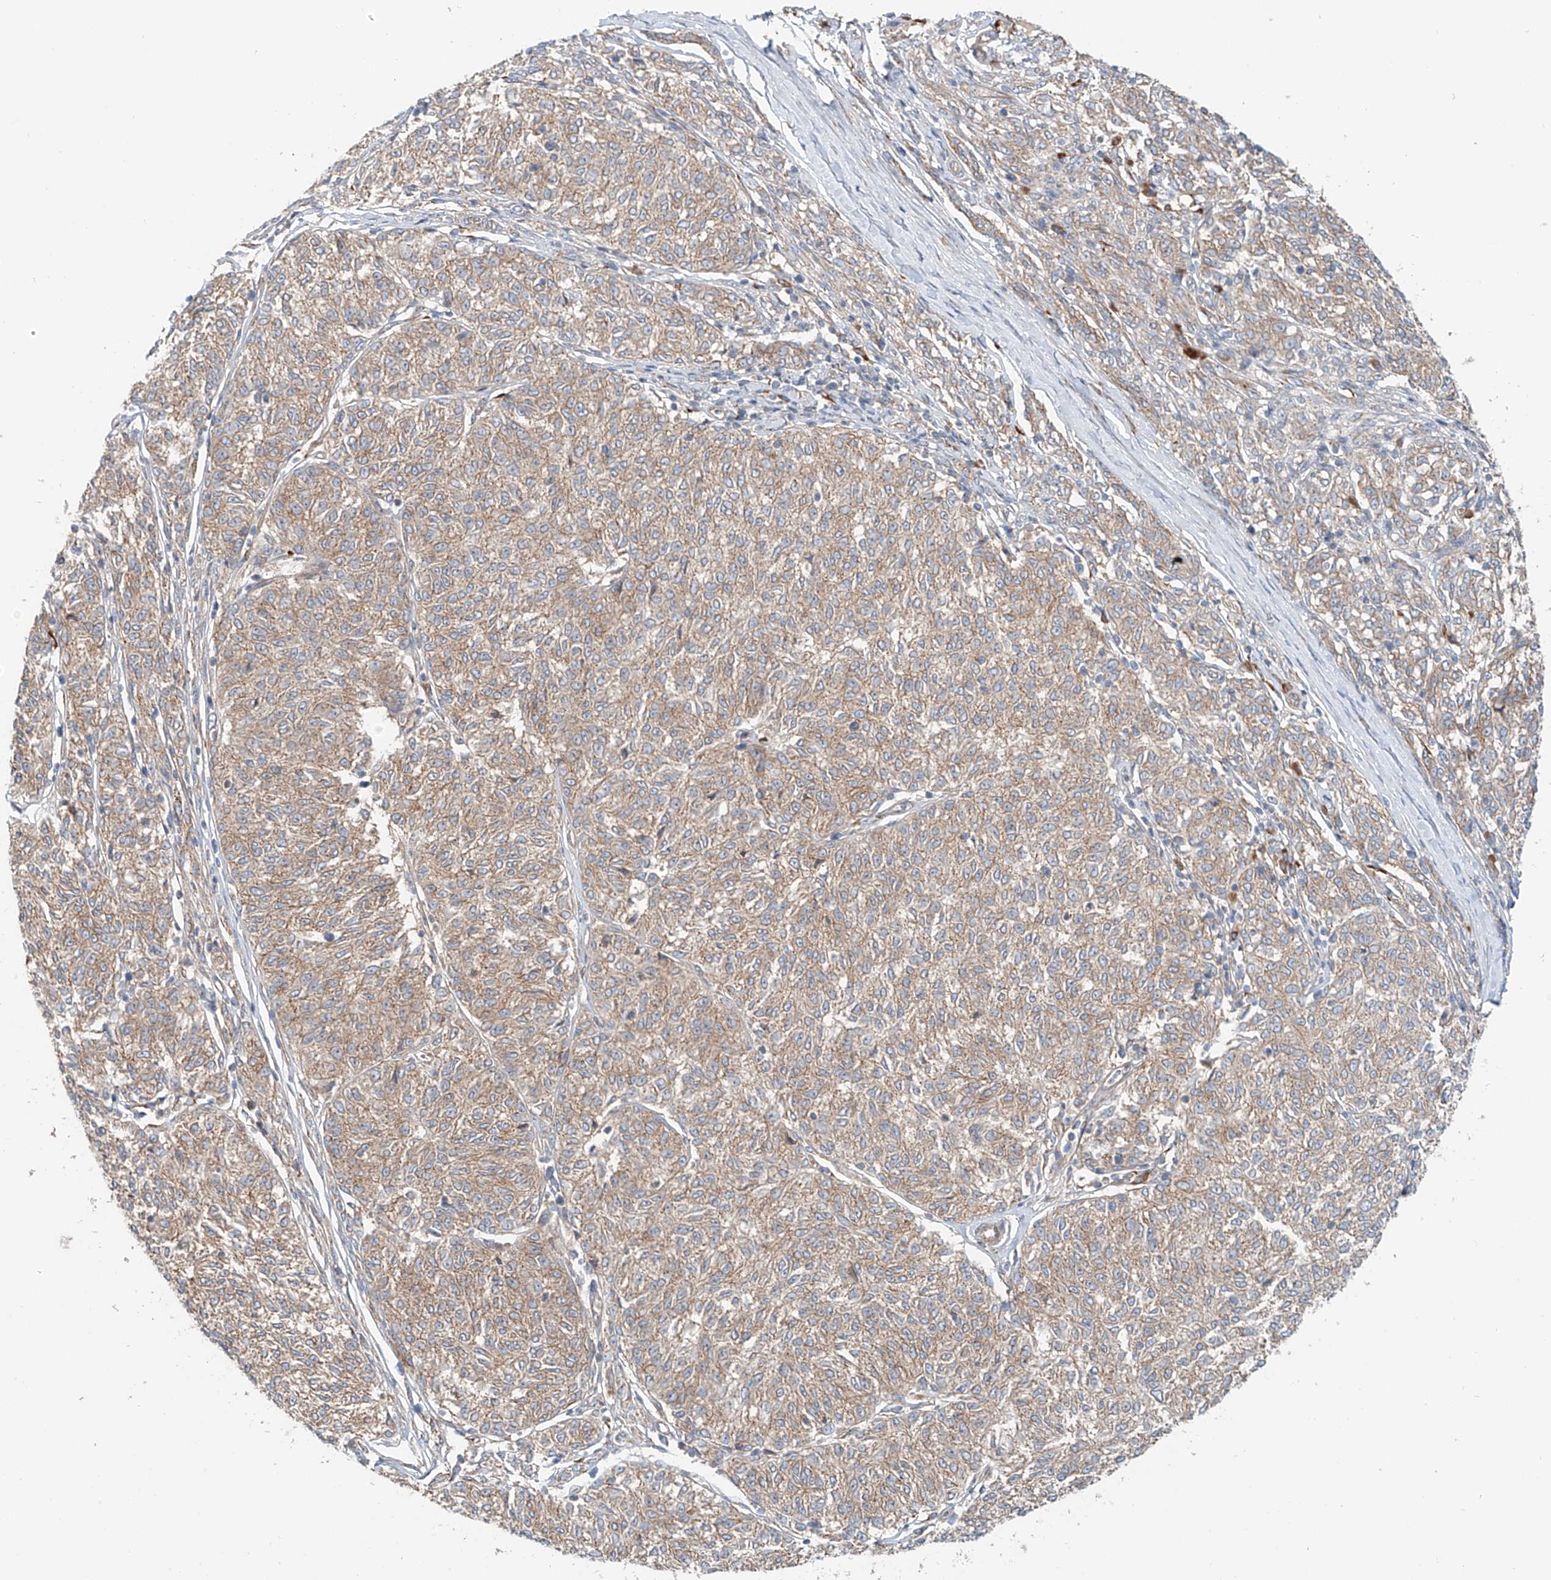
{"staining": {"intensity": "weak", "quantity": ">75%", "location": "cytoplasmic/membranous"}, "tissue": "melanoma", "cell_type": "Tumor cells", "image_type": "cancer", "snomed": [{"axis": "morphology", "description": "Malignant melanoma, NOS"}, {"axis": "topography", "description": "Skin"}], "caption": "Immunohistochemical staining of human melanoma displays low levels of weak cytoplasmic/membranous expression in about >75% of tumor cells.", "gene": "SNAP29", "patient": {"sex": "female", "age": 72}}